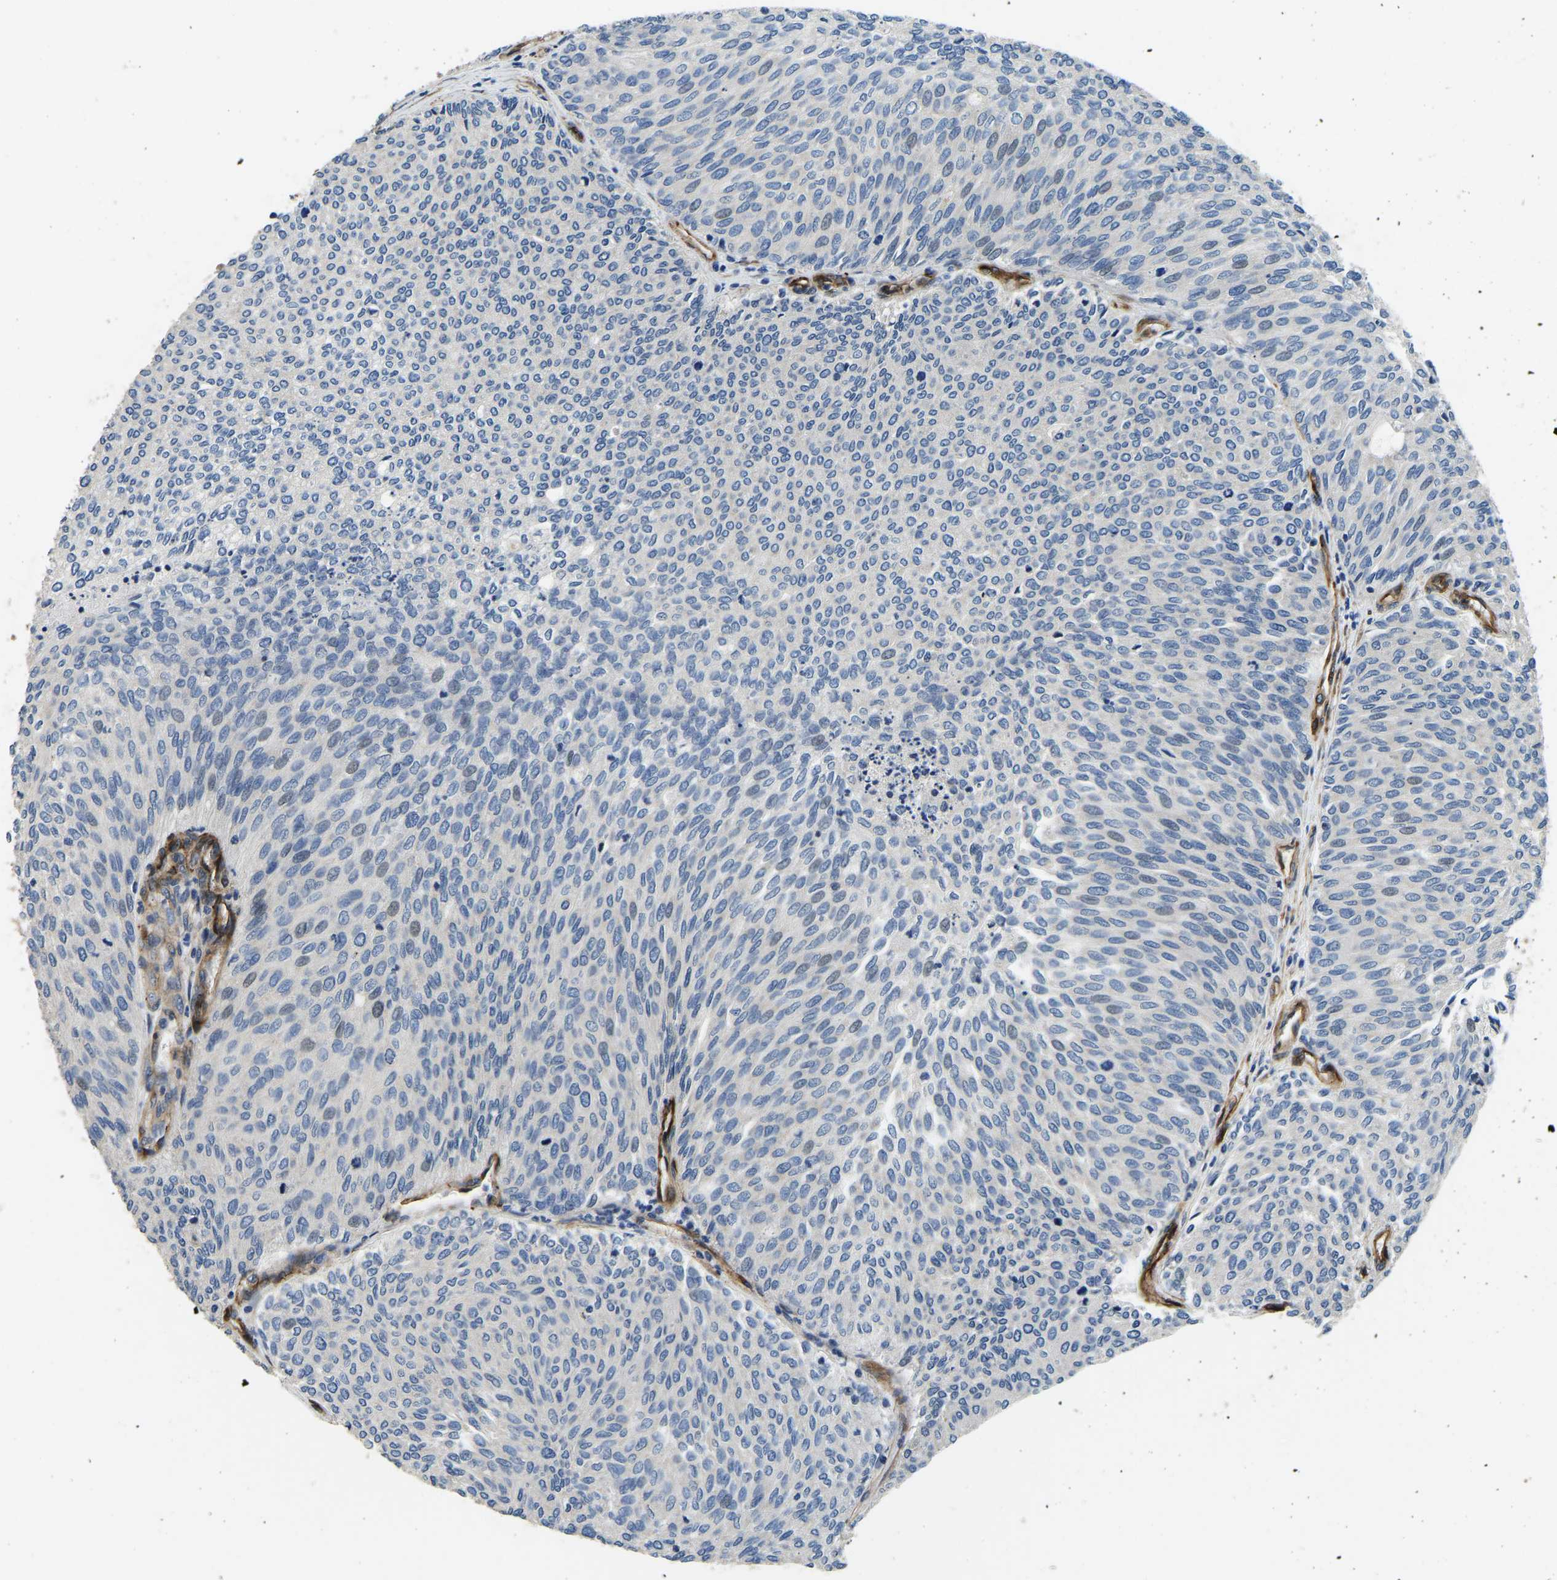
{"staining": {"intensity": "negative", "quantity": "none", "location": "none"}, "tissue": "urothelial cancer", "cell_type": "Tumor cells", "image_type": "cancer", "snomed": [{"axis": "morphology", "description": "Urothelial carcinoma, Low grade"}, {"axis": "topography", "description": "Urinary bladder"}], "caption": "This is an immunohistochemistry micrograph of urothelial cancer. There is no positivity in tumor cells.", "gene": "RNF39", "patient": {"sex": "female", "age": 79}}